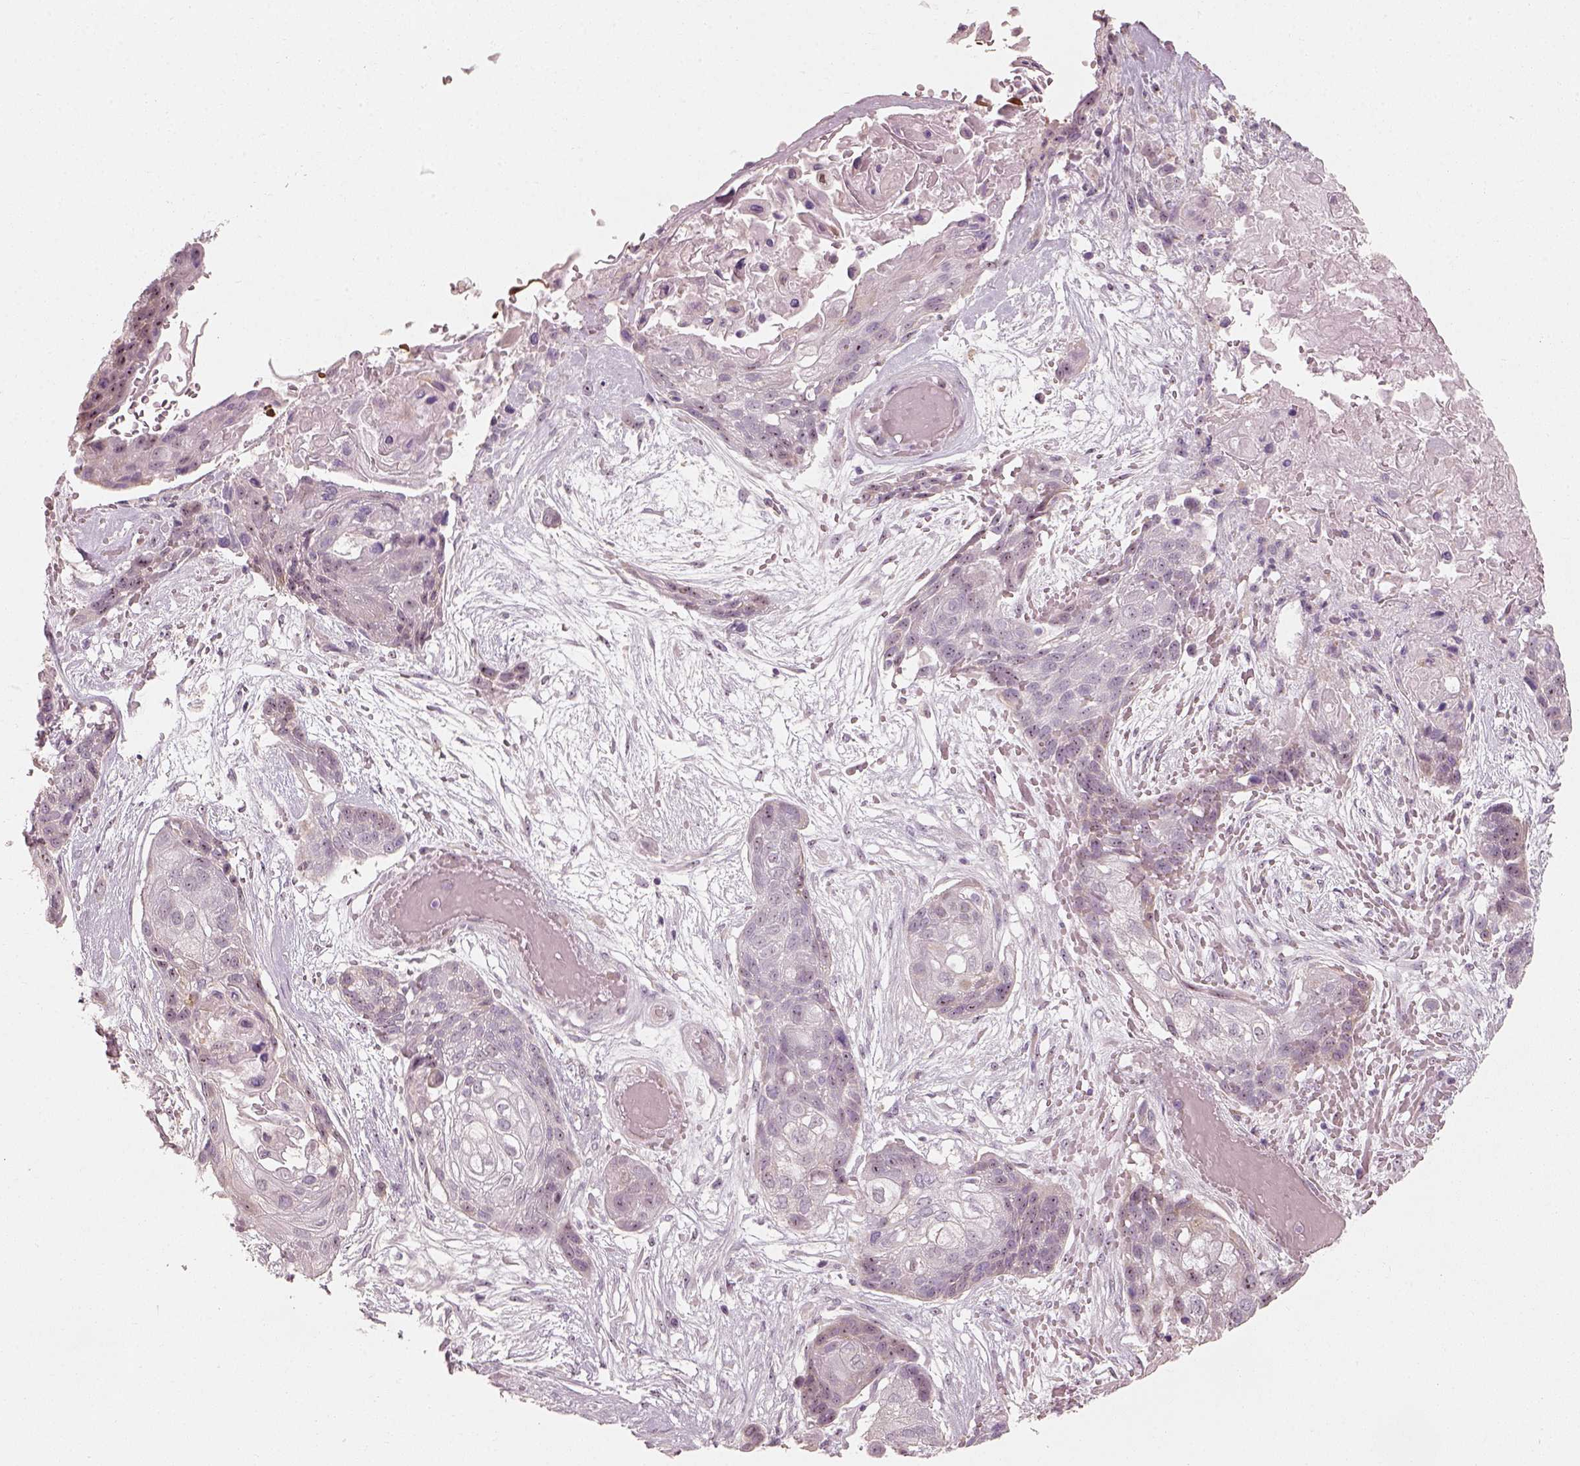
{"staining": {"intensity": "weak", "quantity": ">75%", "location": "nuclear"}, "tissue": "lung cancer", "cell_type": "Tumor cells", "image_type": "cancer", "snomed": [{"axis": "morphology", "description": "Squamous cell carcinoma, NOS"}, {"axis": "topography", "description": "Lung"}], "caption": "The image reveals a brown stain indicating the presence of a protein in the nuclear of tumor cells in lung cancer. (DAB = brown stain, brightfield microscopy at high magnification).", "gene": "CDS1", "patient": {"sex": "male", "age": 69}}